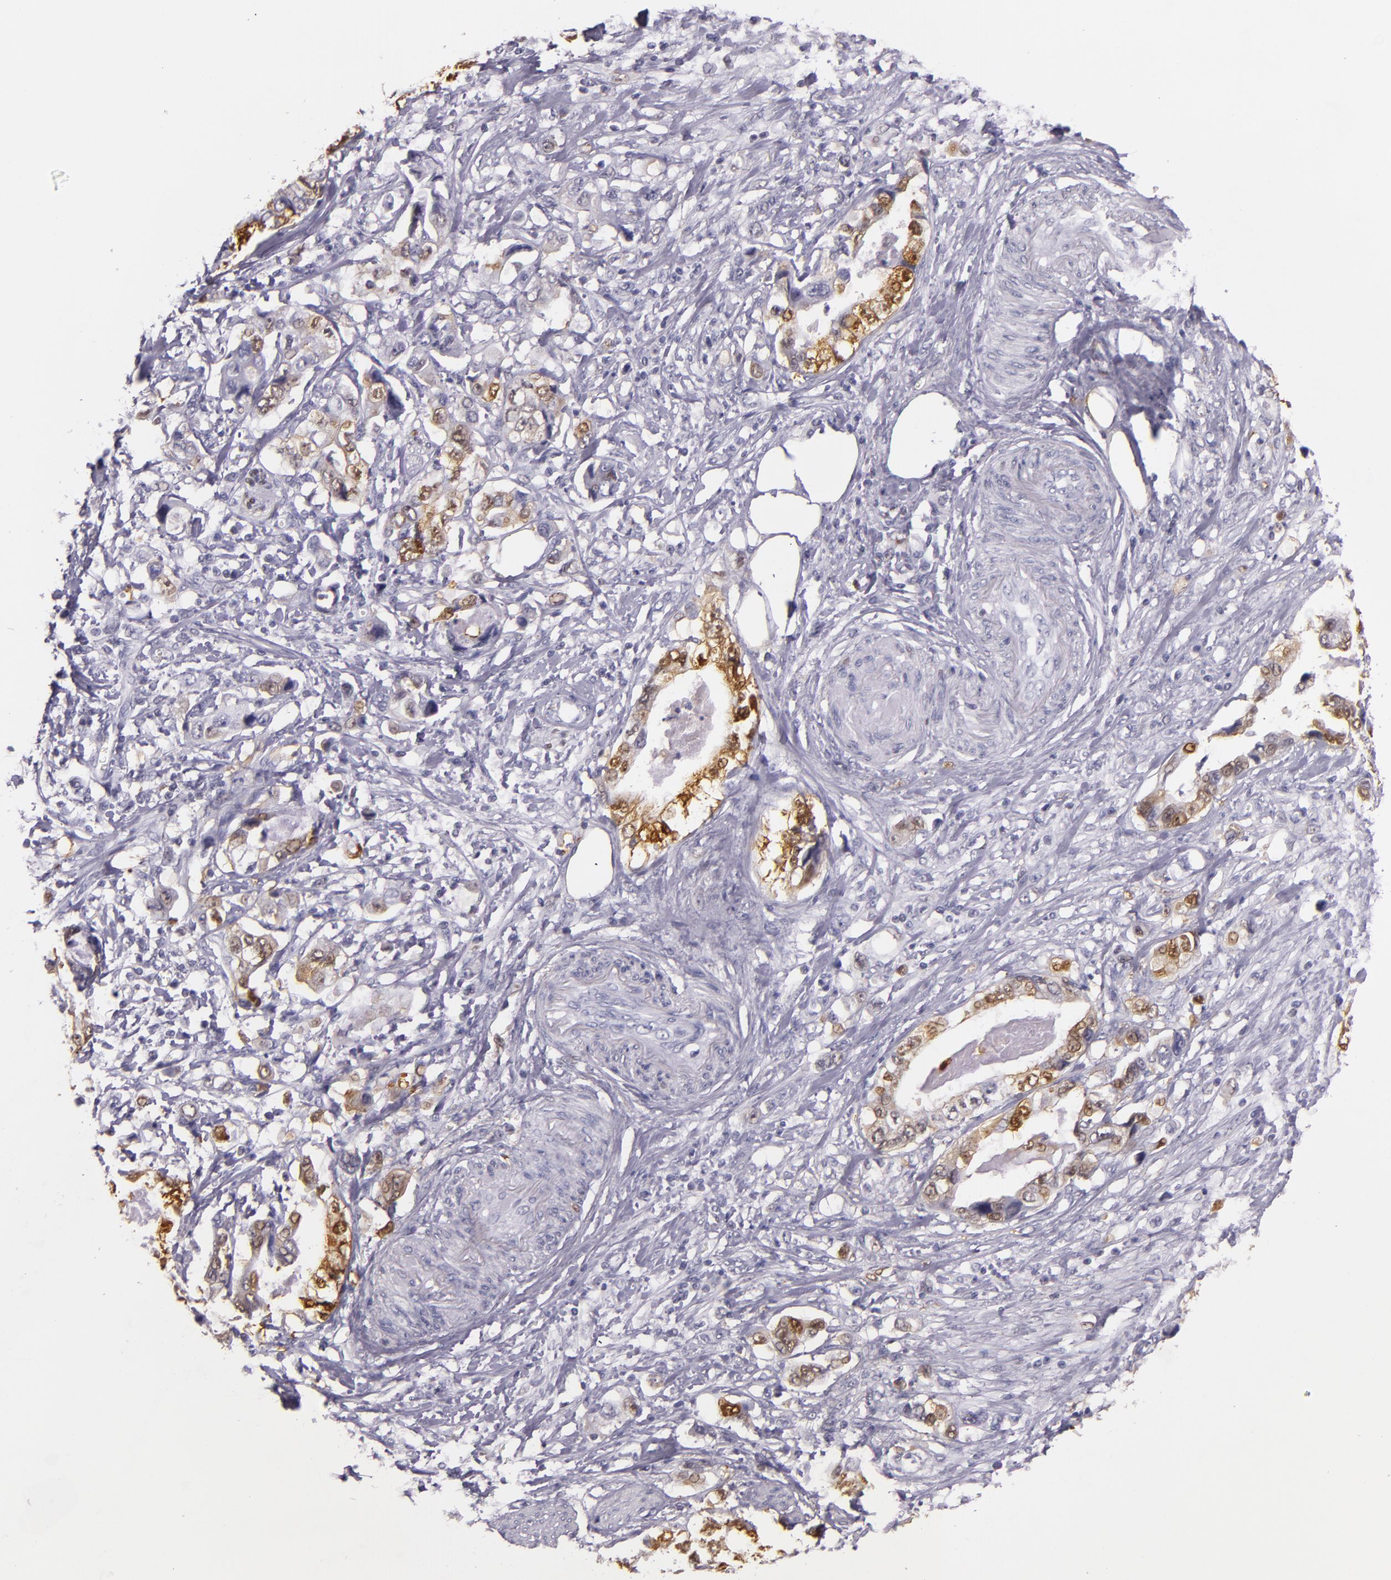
{"staining": {"intensity": "weak", "quantity": "<25%", "location": "nuclear"}, "tissue": "stomach cancer", "cell_type": "Tumor cells", "image_type": "cancer", "snomed": [{"axis": "morphology", "description": "Adenocarcinoma, NOS"}, {"axis": "topography", "description": "Pancreas"}, {"axis": "topography", "description": "Stomach, upper"}], "caption": "This is a photomicrograph of immunohistochemistry (IHC) staining of stomach adenocarcinoma, which shows no positivity in tumor cells.", "gene": "MT1A", "patient": {"sex": "male", "age": 77}}